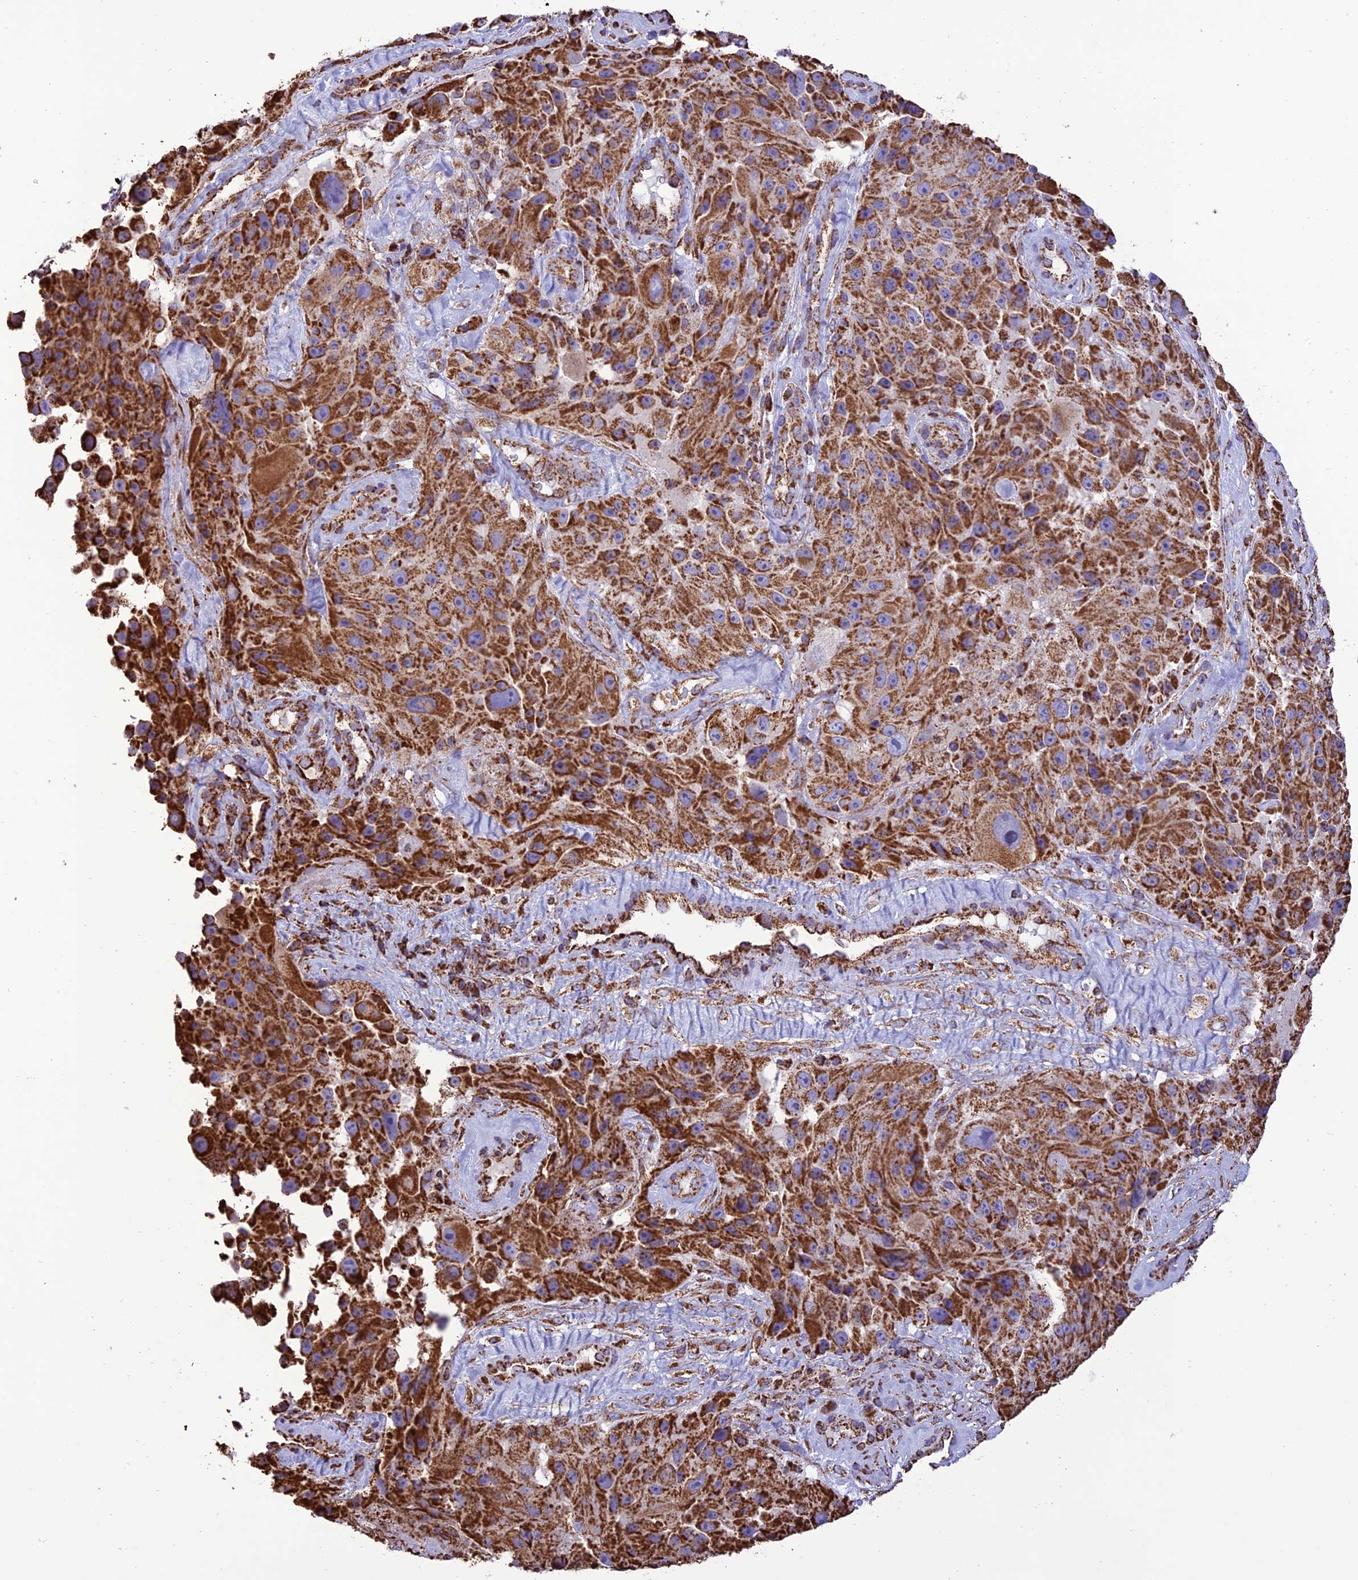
{"staining": {"intensity": "strong", "quantity": ">75%", "location": "cytoplasmic/membranous"}, "tissue": "melanoma", "cell_type": "Tumor cells", "image_type": "cancer", "snomed": [{"axis": "morphology", "description": "Malignant melanoma, Metastatic site"}, {"axis": "topography", "description": "Lymph node"}], "caption": "The micrograph exhibits immunohistochemical staining of melanoma. There is strong cytoplasmic/membranous positivity is identified in about >75% of tumor cells.", "gene": "NDUFAF1", "patient": {"sex": "male", "age": 62}}